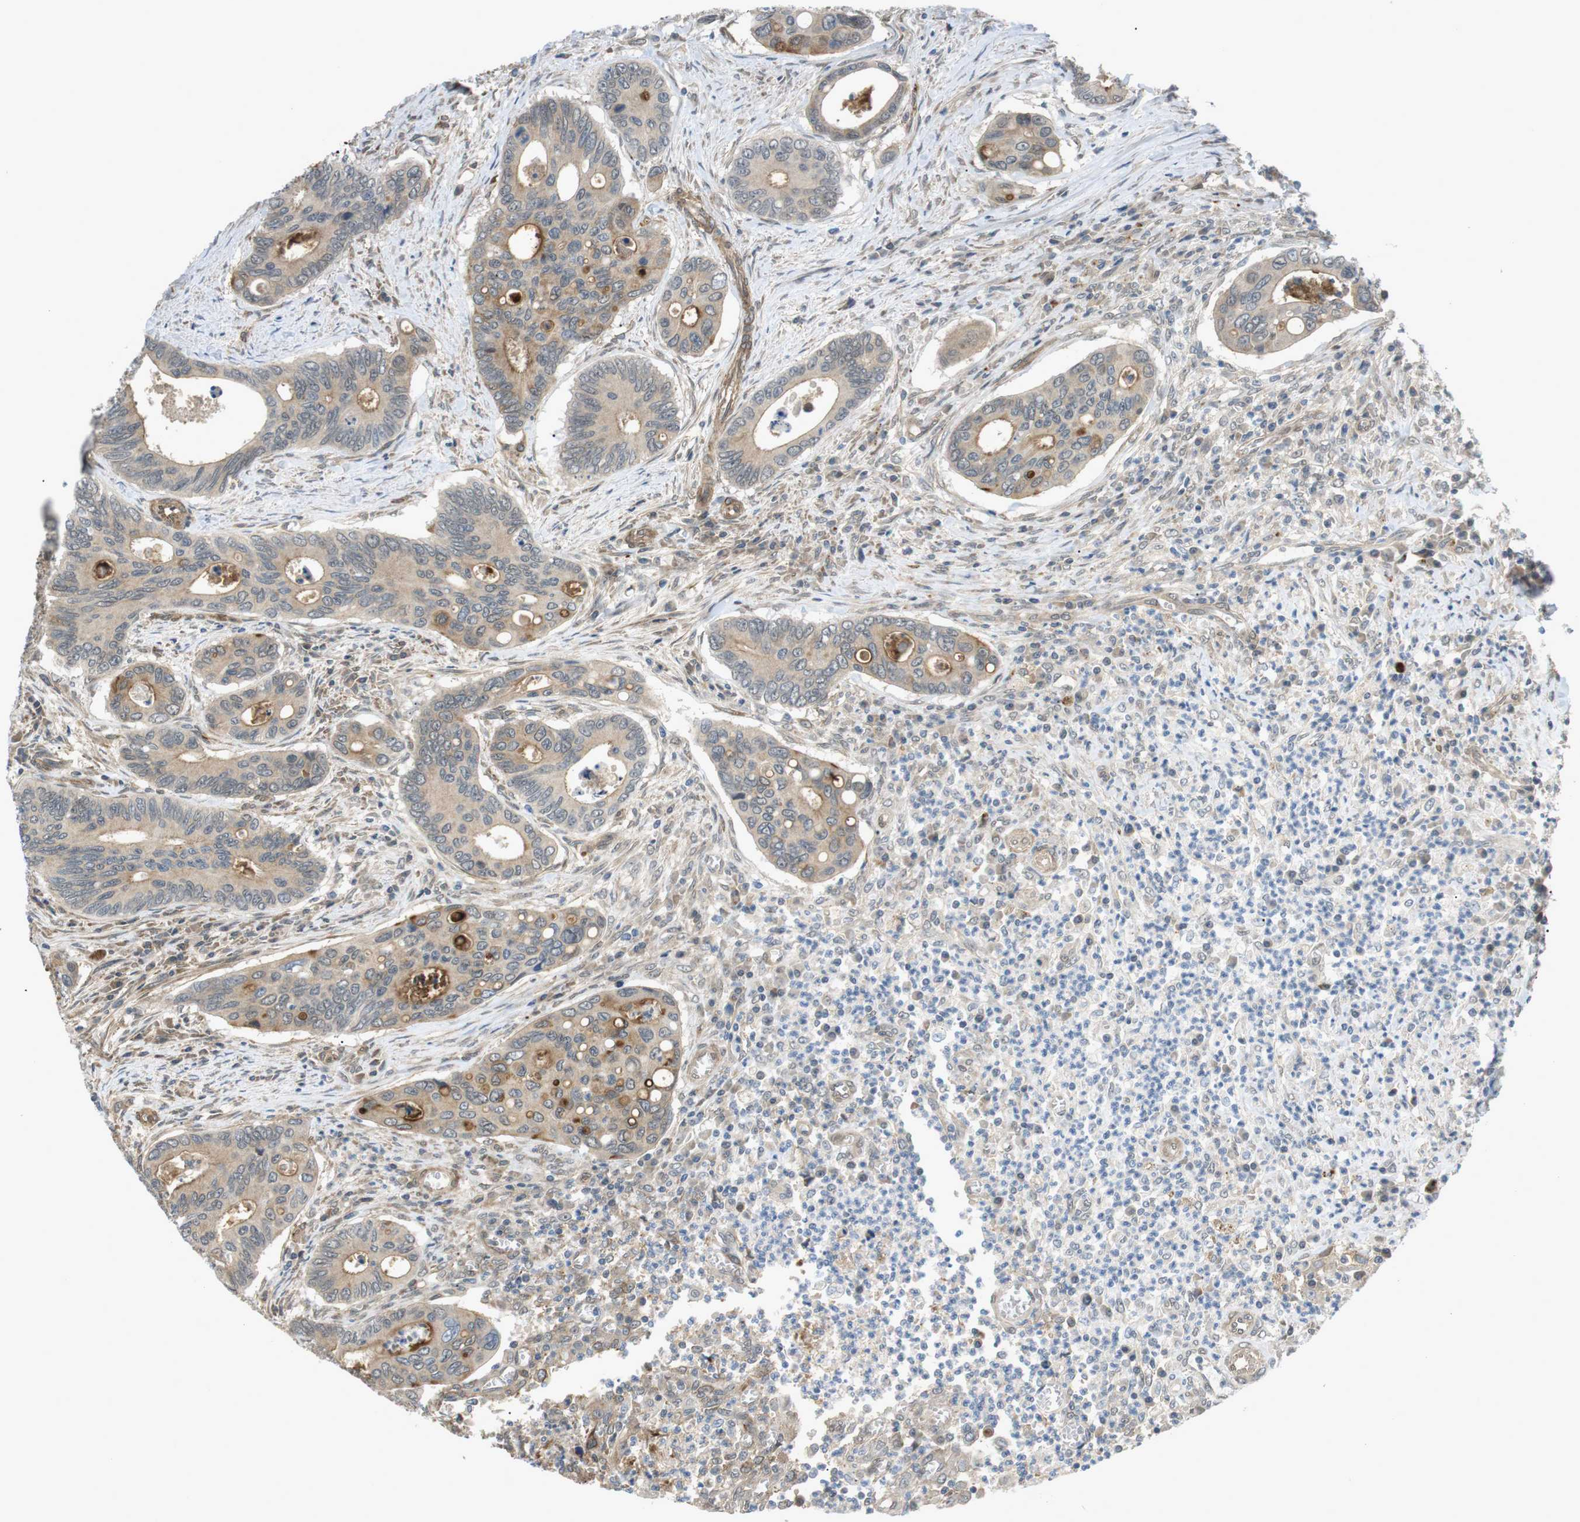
{"staining": {"intensity": "weak", "quantity": "25%-75%", "location": "cytoplasmic/membranous"}, "tissue": "colorectal cancer", "cell_type": "Tumor cells", "image_type": "cancer", "snomed": [{"axis": "morphology", "description": "Inflammation, NOS"}, {"axis": "morphology", "description": "Adenocarcinoma, NOS"}, {"axis": "topography", "description": "Colon"}], "caption": "Immunohistochemistry staining of adenocarcinoma (colorectal), which exhibits low levels of weak cytoplasmic/membranous expression in about 25%-75% of tumor cells indicating weak cytoplasmic/membranous protein staining. The staining was performed using DAB (brown) for protein detection and nuclei were counterstained in hematoxylin (blue).", "gene": "KANK2", "patient": {"sex": "male", "age": 72}}